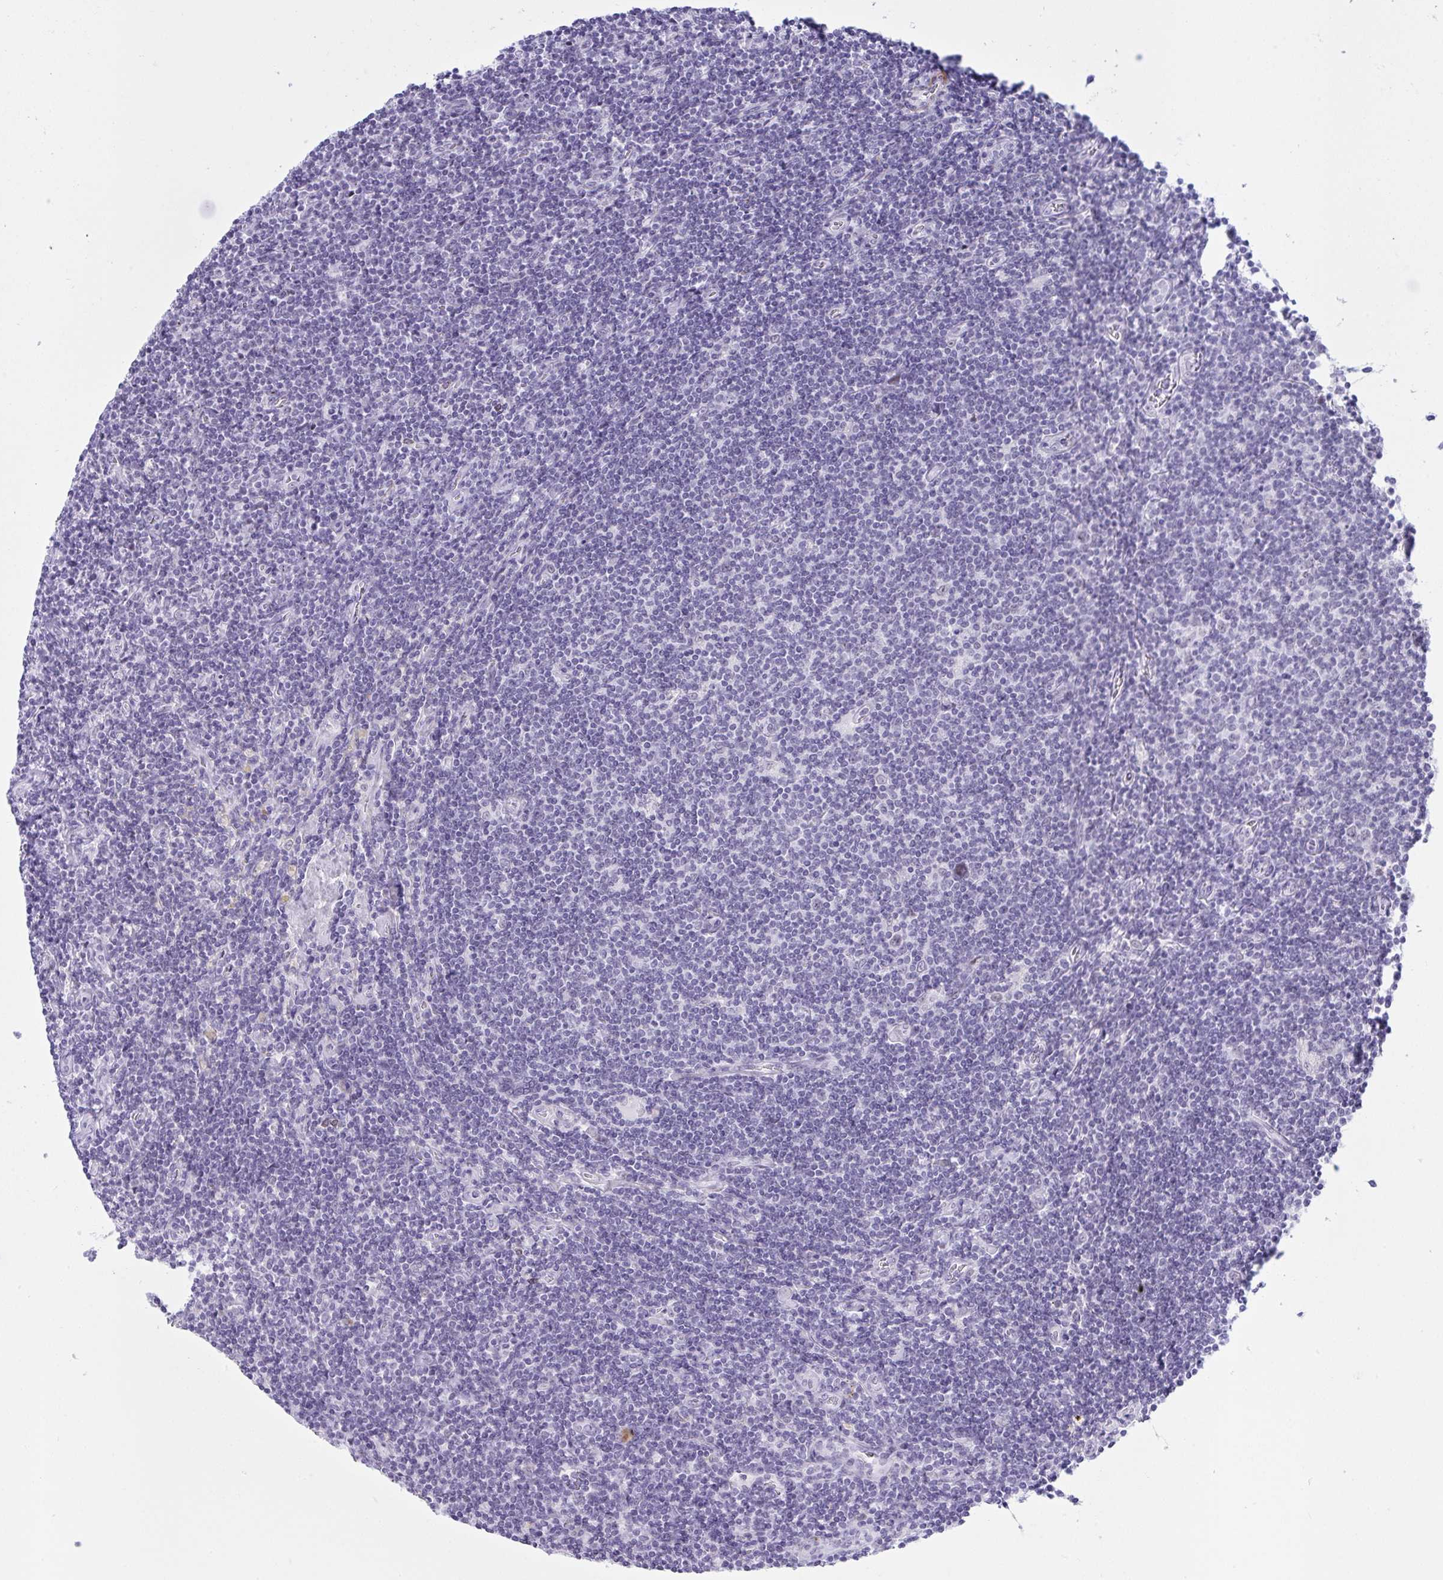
{"staining": {"intensity": "negative", "quantity": "none", "location": "none"}, "tissue": "lymphoma", "cell_type": "Tumor cells", "image_type": "cancer", "snomed": [{"axis": "morphology", "description": "Hodgkin's disease, NOS"}, {"axis": "topography", "description": "Lymph node"}], "caption": "A histopathology image of human lymphoma is negative for staining in tumor cells.", "gene": "ELN", "patient": {"sex": "male", "age": 40}}